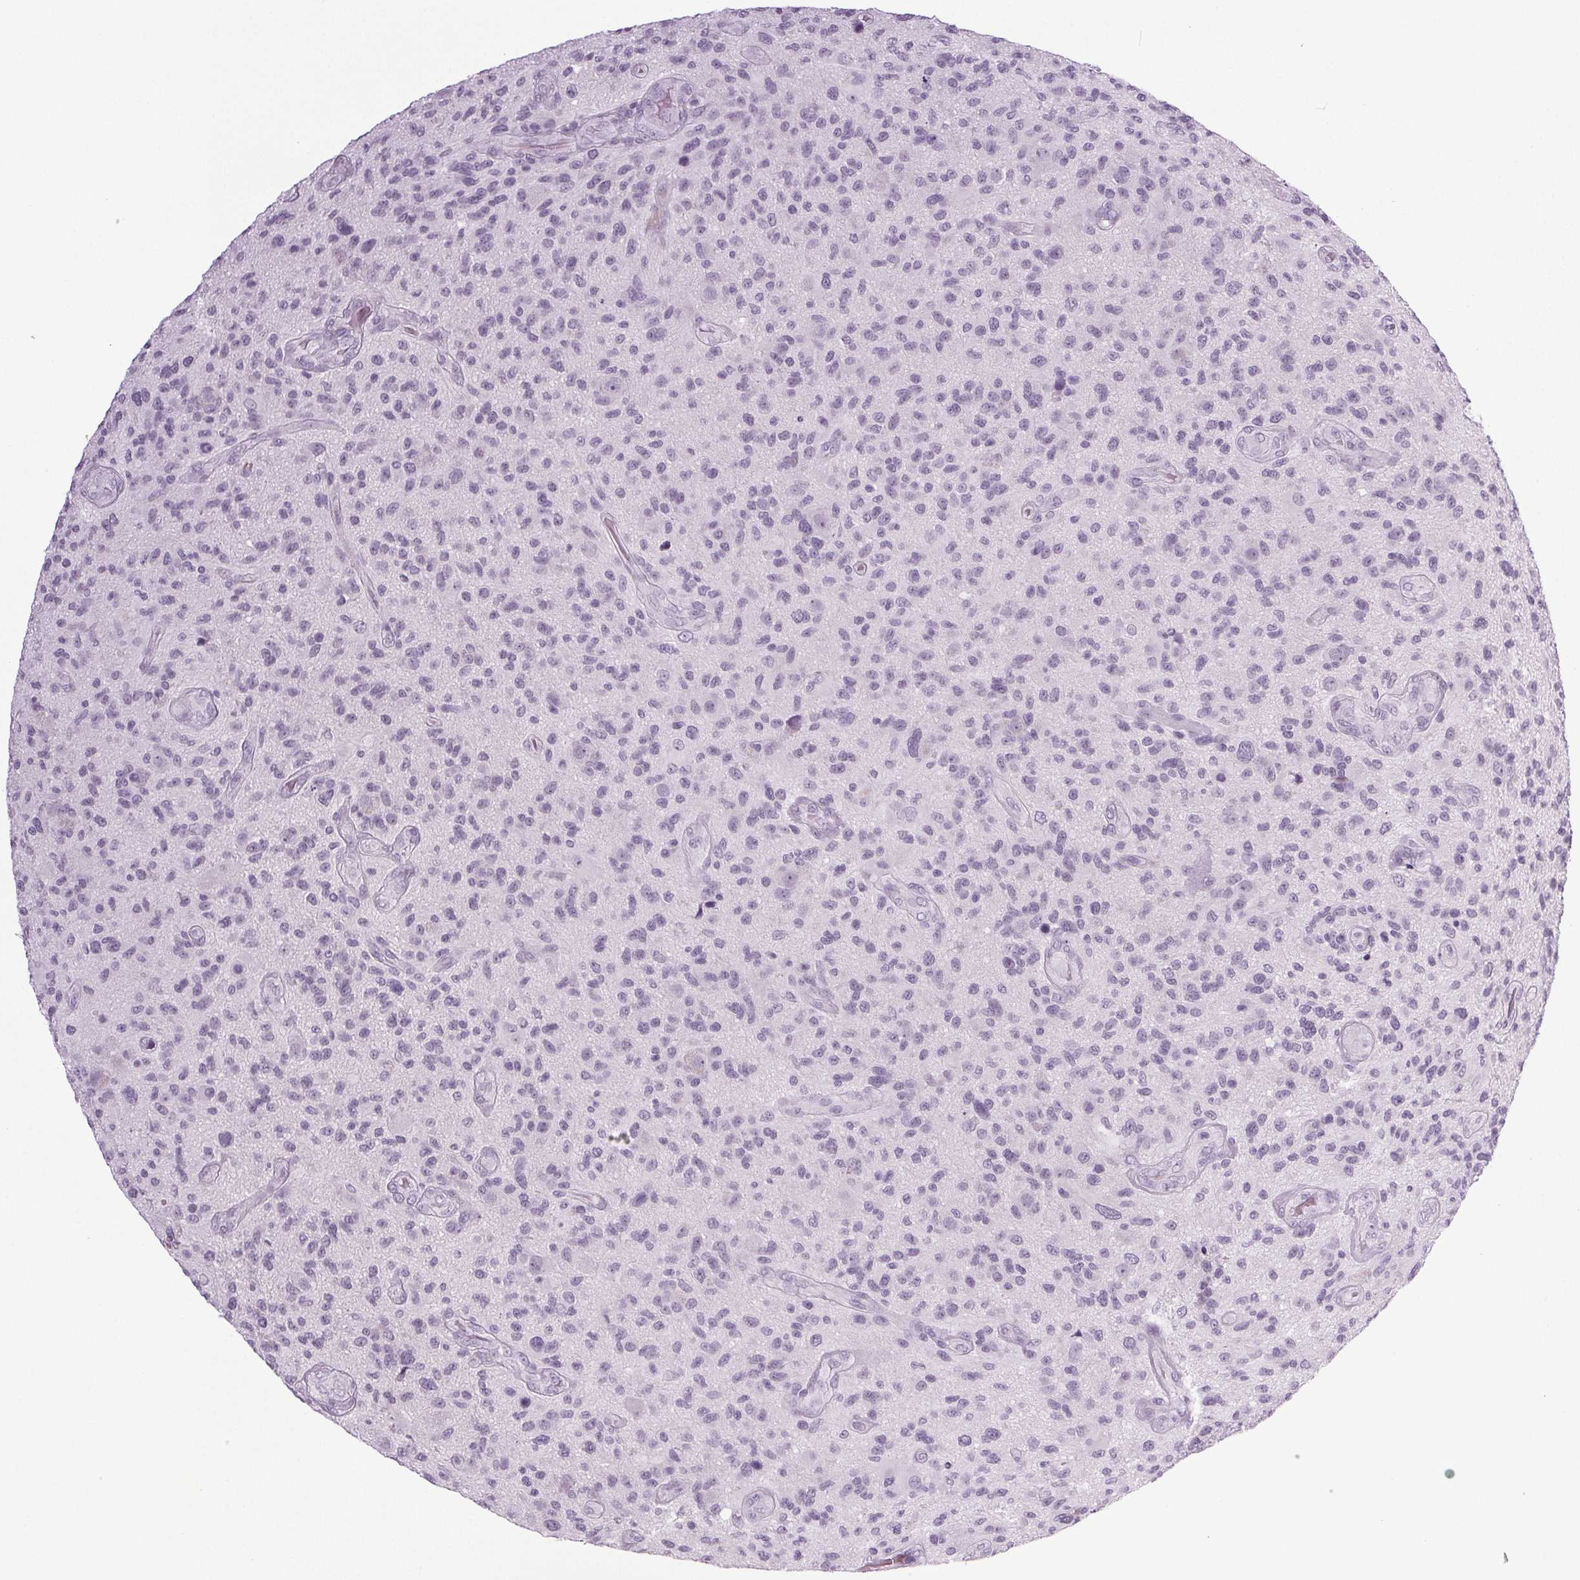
{"staining": {"intensity": "negative", "quantity": "none", "location": "none"}, "tissue": "glioma", "cell_type": "Tumor cells", "image_type": "cancer", "snomed": [{"axis": "morphology", "description": "Glioma, malignant, High grade"}, {"axis": "topography", "description": "Brain"}], "caption": "IHC micrograph of human malignant glioma (high-grade) stained for a protein (brown), which displays no staining in tumor cells. (Stains: DAB (3,3'-diaminobenzidine) immunohistochemistry with hematoxylin counter stain, Microscopy: brightfield microscopy at high magnification).", "gene": "IGF2BP1", "patient": {"sex": "male", "age": 47}}